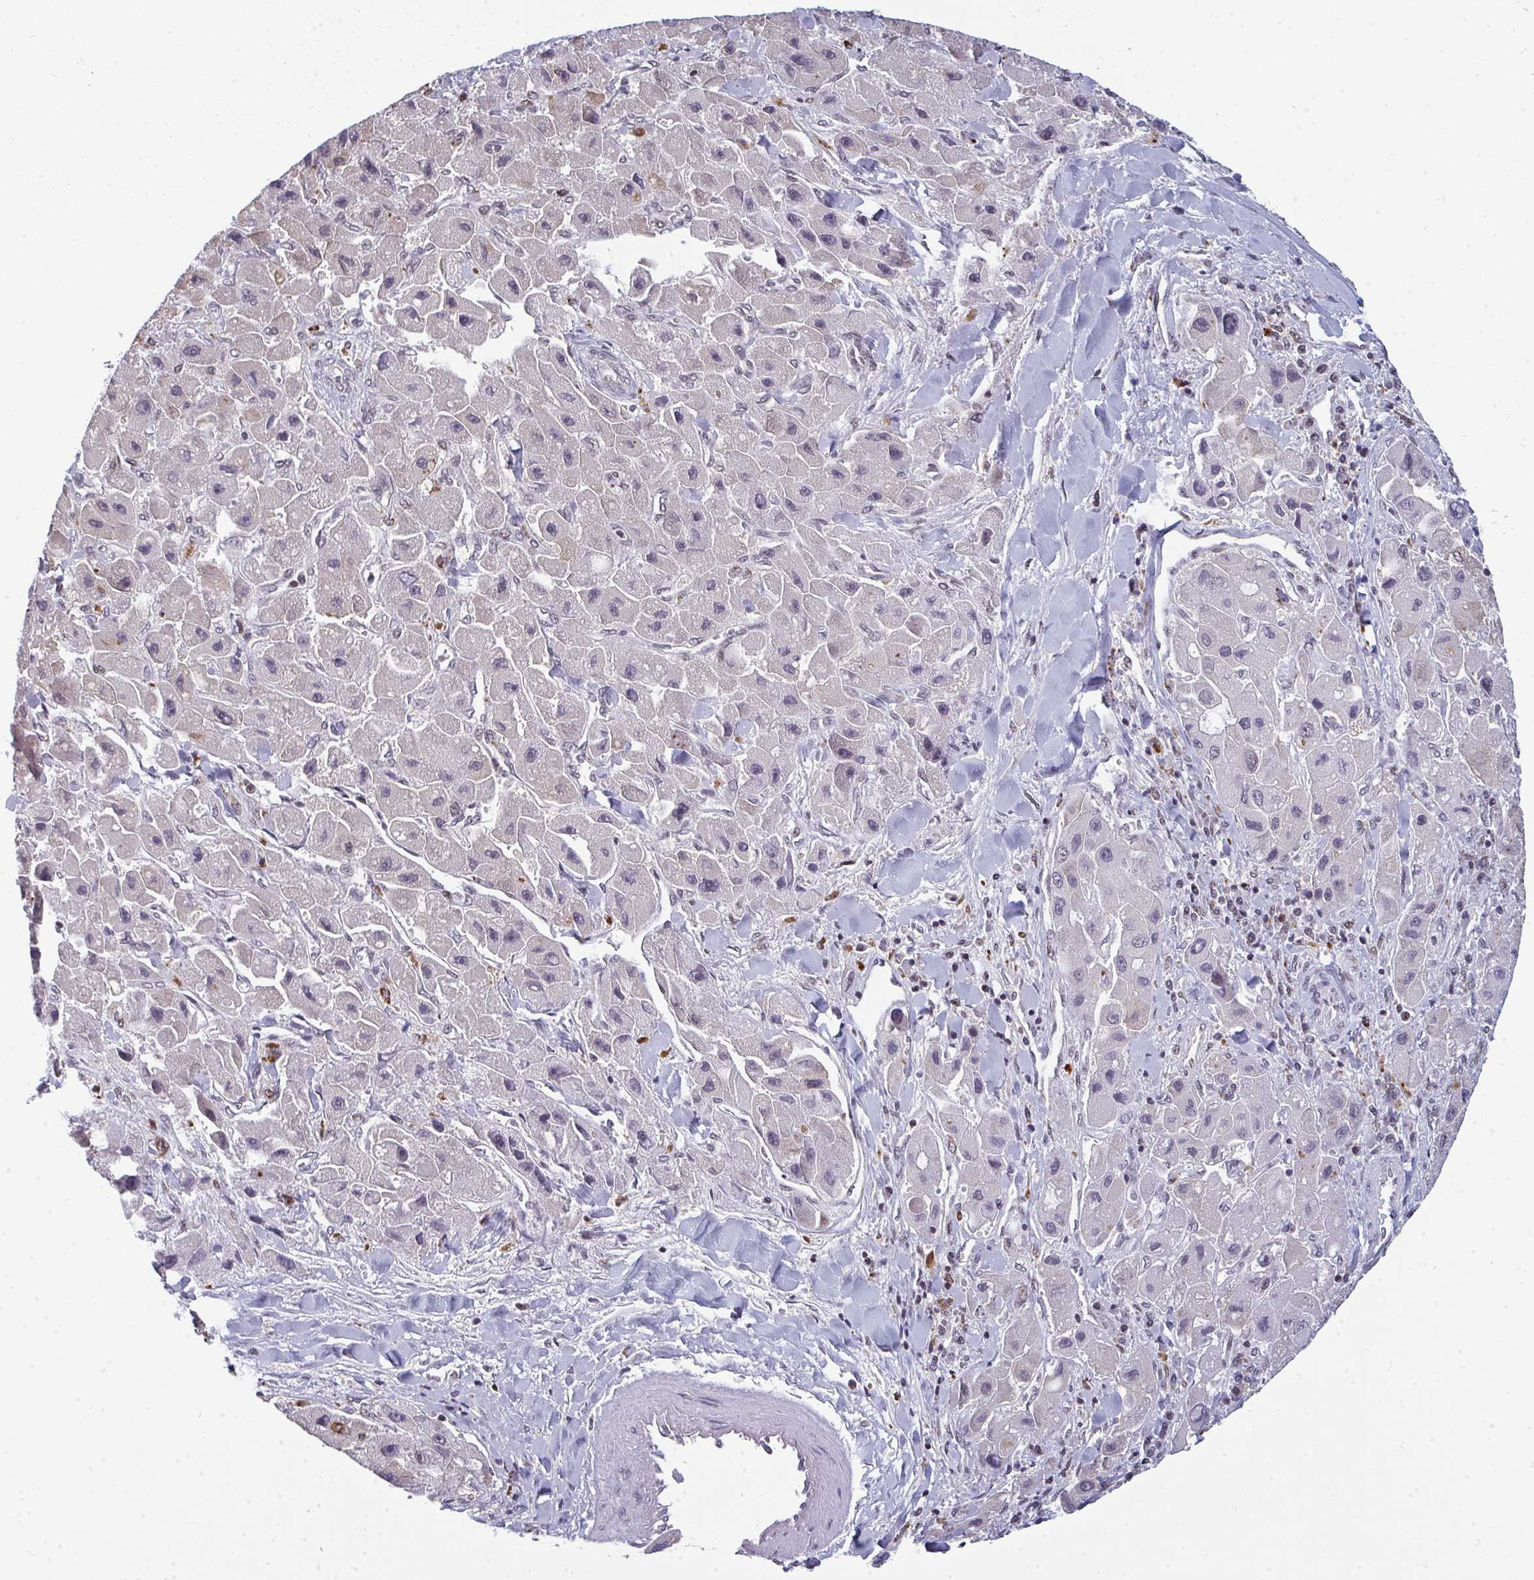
{"staining": {"intensity": "negative", "quantity": "none", "location": "none"}, "tissue": "liver cancer", "cell_type": "Tumor cells", "image_type": "cancer", "snomed": [{"axis": "morphology", "description": "Carcinoma, Hepatocellular, NOS"}, {"axis": "topography", "description": "Liver"}], "caption": "Human liver cancer stained for a protein using immunohistochemistry shows no staining in tumor cells.", "gene": "ATF1", "patient": {"sex": "male", "age": 24}}